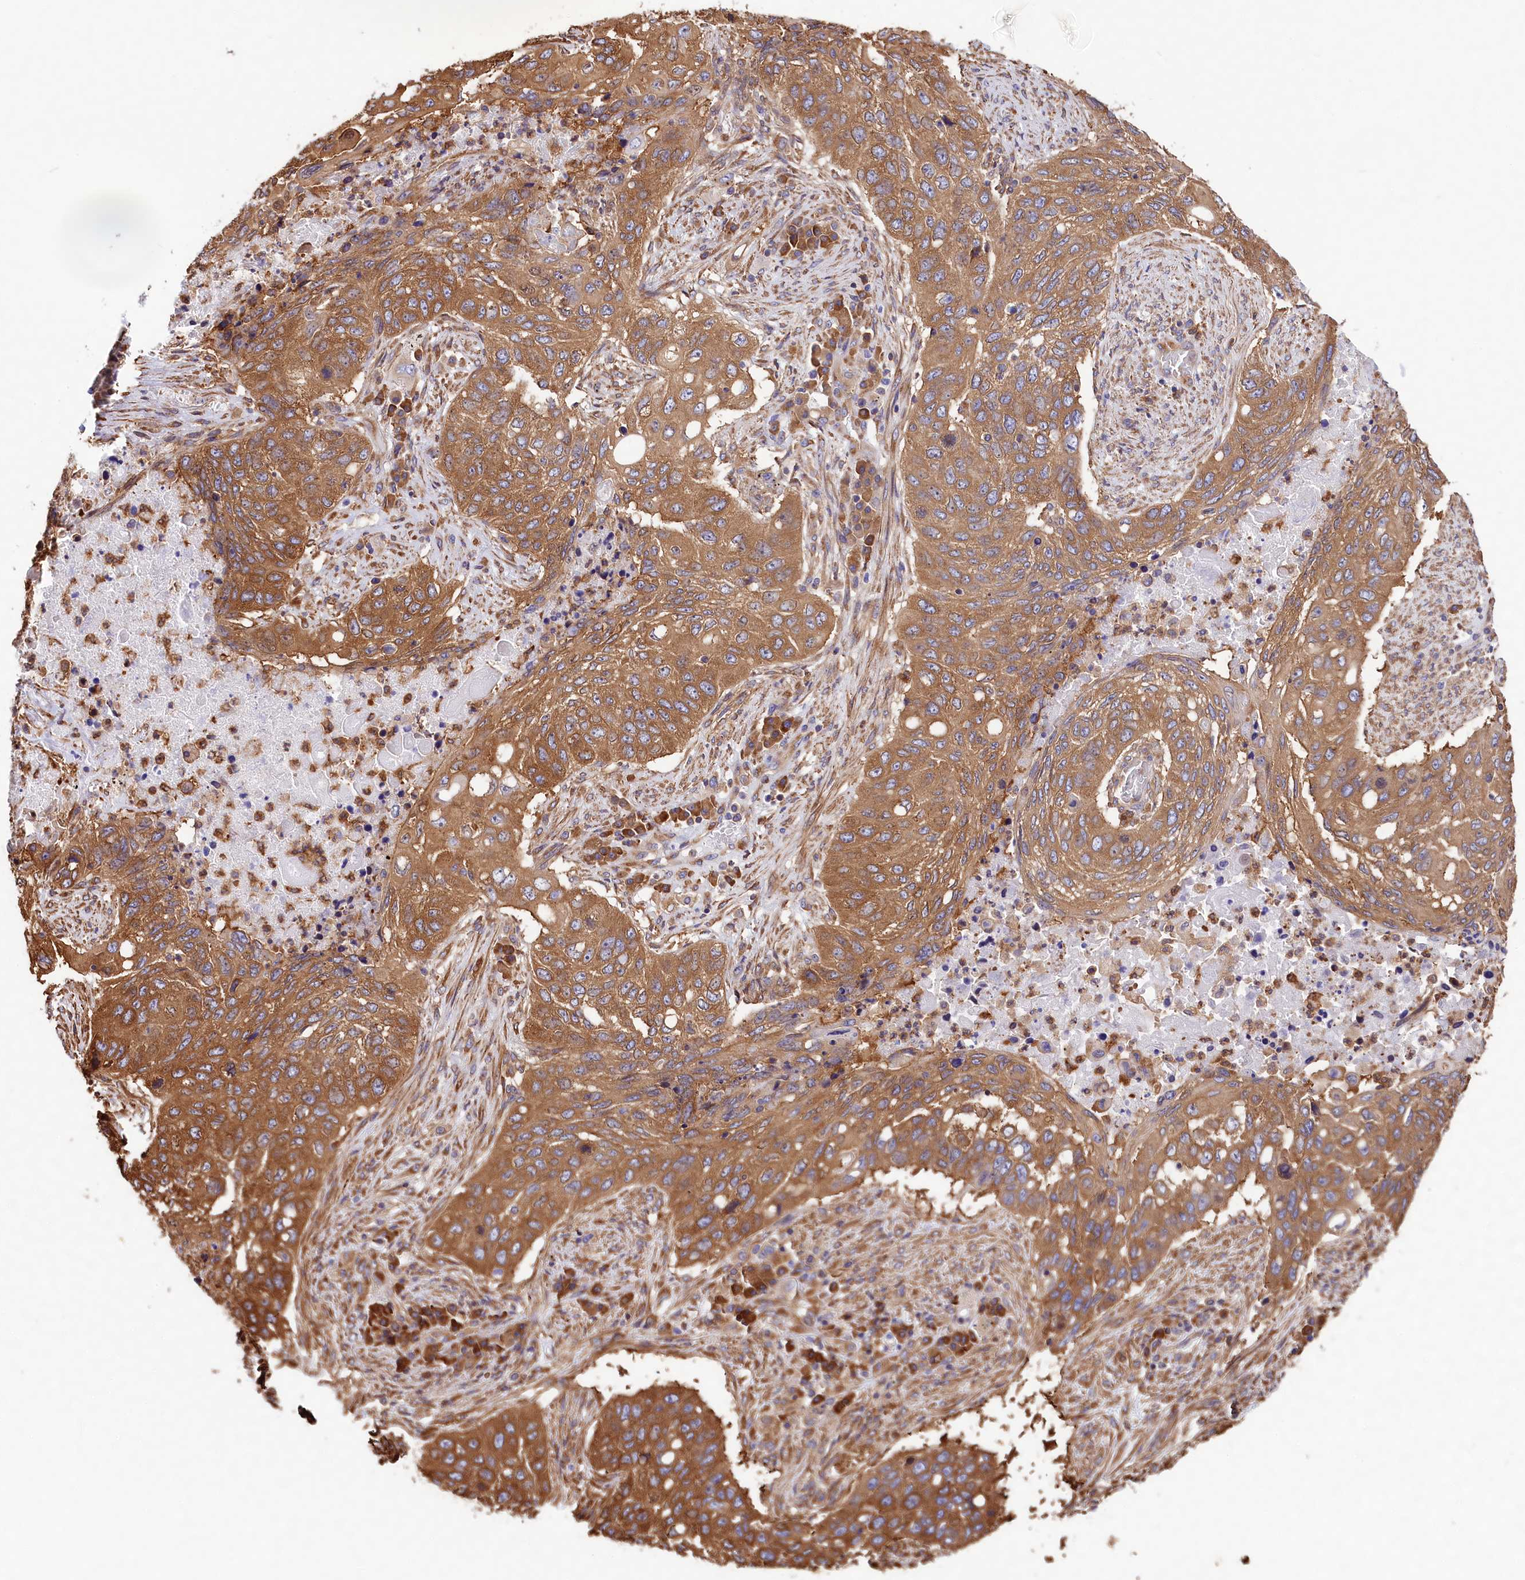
{"staining": {"intensity": "moderate", "quantity": ">75%", "location": "cytoplasmic/membranous"}, "tissue": "lung cancer", "cell_type": "Tumor cells", "image_type": "cancer", "snomed": [{"axis": "morphology", "description": "Squamous cell carcinoma, NOS"}, {"axis": "topography", "description": "Lung"}], "caption": "This is a photomicrograph of immunohistochemistry (IHC) staining of lung cancer, which shows moderate expression in the cytoplasmic/membranous of tumor cells.", "gene": "GYS1", "patient": {"sex": "female", "age": 63}}